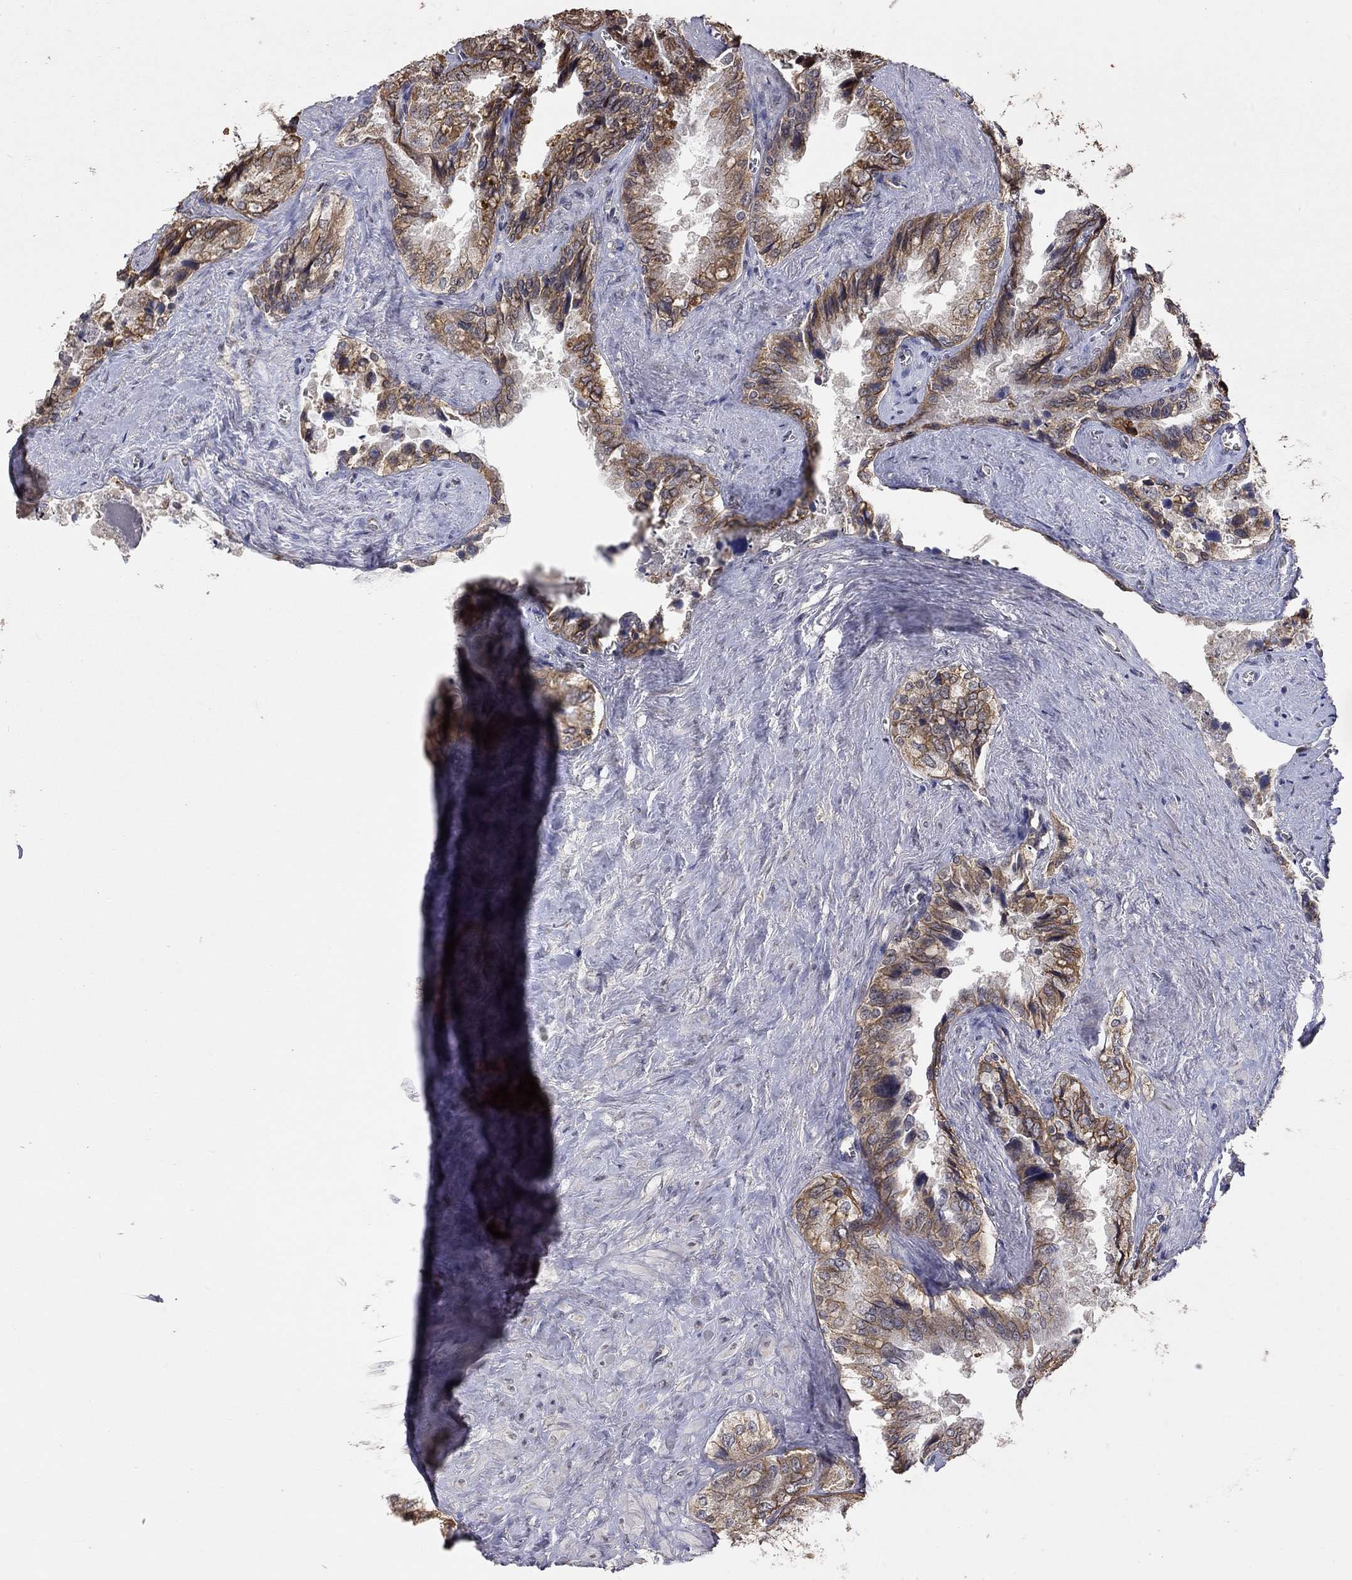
{"staining": {"intensity": "strong", "quantity": "25%-75%", "location": "cytoplasmic/membranous"}, "tissue": "seminal vesicle", "cell_type": "Glandular cells", "image_type": "normal", "snomed": [{"axis": "morphology", "description": "Normal tissue, NOS"}, {"axis": "topography", "description": "Seminal veicle"}], "caption": "Unremarkable seminal vesicle reveals strong cytoplasmic/membranous positivity in approximately 25%-75% of glandular cells, visualized by immunohistochemistry. The staining is performed using DAB (3,3'-diaminobenzidine) brown chromogen to label protein expression. The nuclei are counter-stained blue using hematoxylin.", "gene": "ANKRA2", "patient": {"sex": "male", "age": 67}}